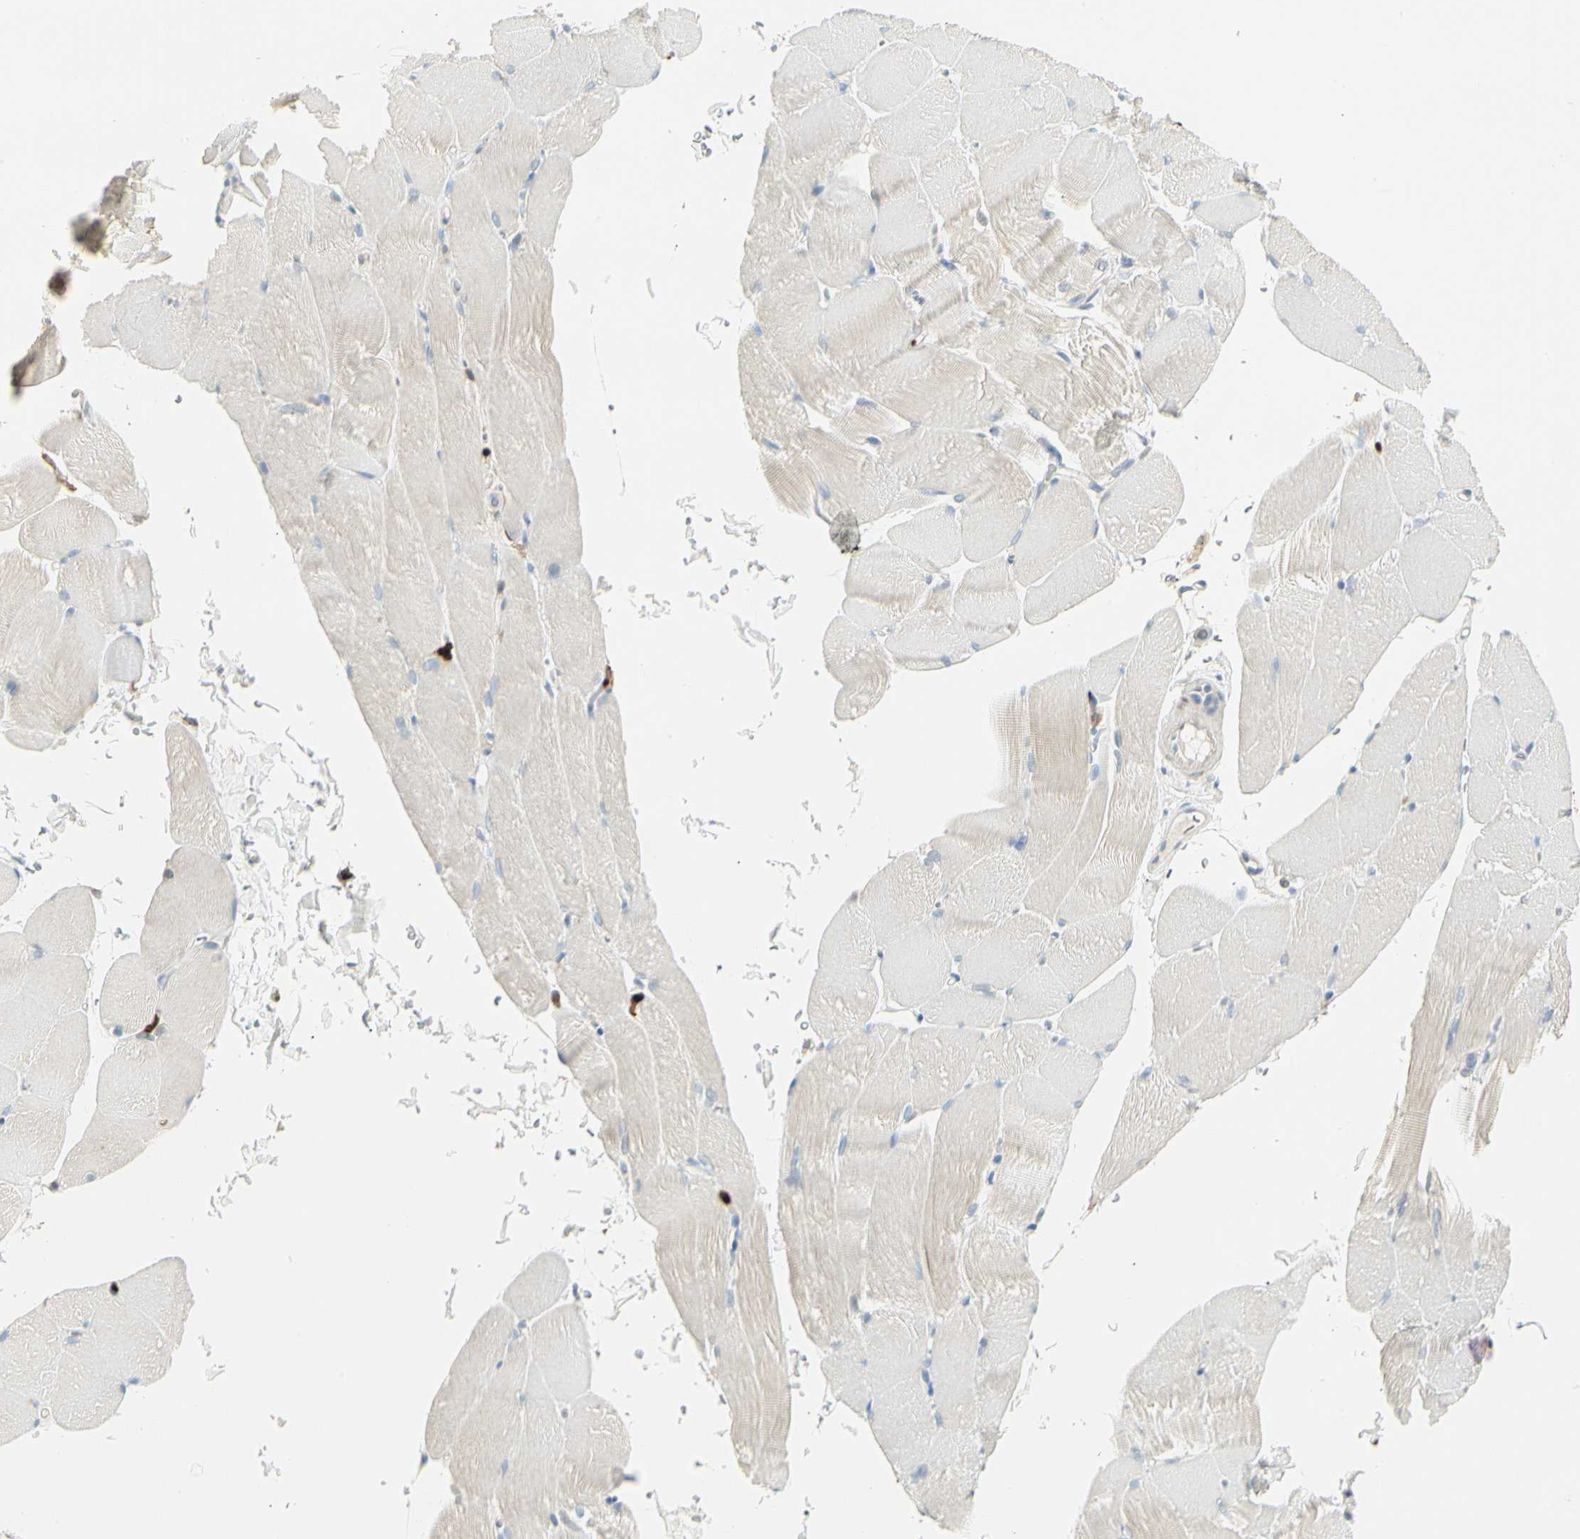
{"staining": {"intensity": "negative", "quantity": "none", "location": "none"}, "tissue": "skeletal muscle", "cell_type": "Myocytes", "image_type": "normal", "snomed": [{"axis": "morphology", "description": "Normal tissue, NOS"}, {"axis": "topography", "description": "Skeletal muscle"}, {"axis": "topography", "description": "Parathyroid gland"}], "caption": "IHC of normal skeletal muscle displays no staining in myocytes. (DAB (3,3'-diaminobenzidine) immunohistochemistry with hematoxylin counter stain).", "gene": "ITGB2", "patient": {"sex": "female", "age": 37}}